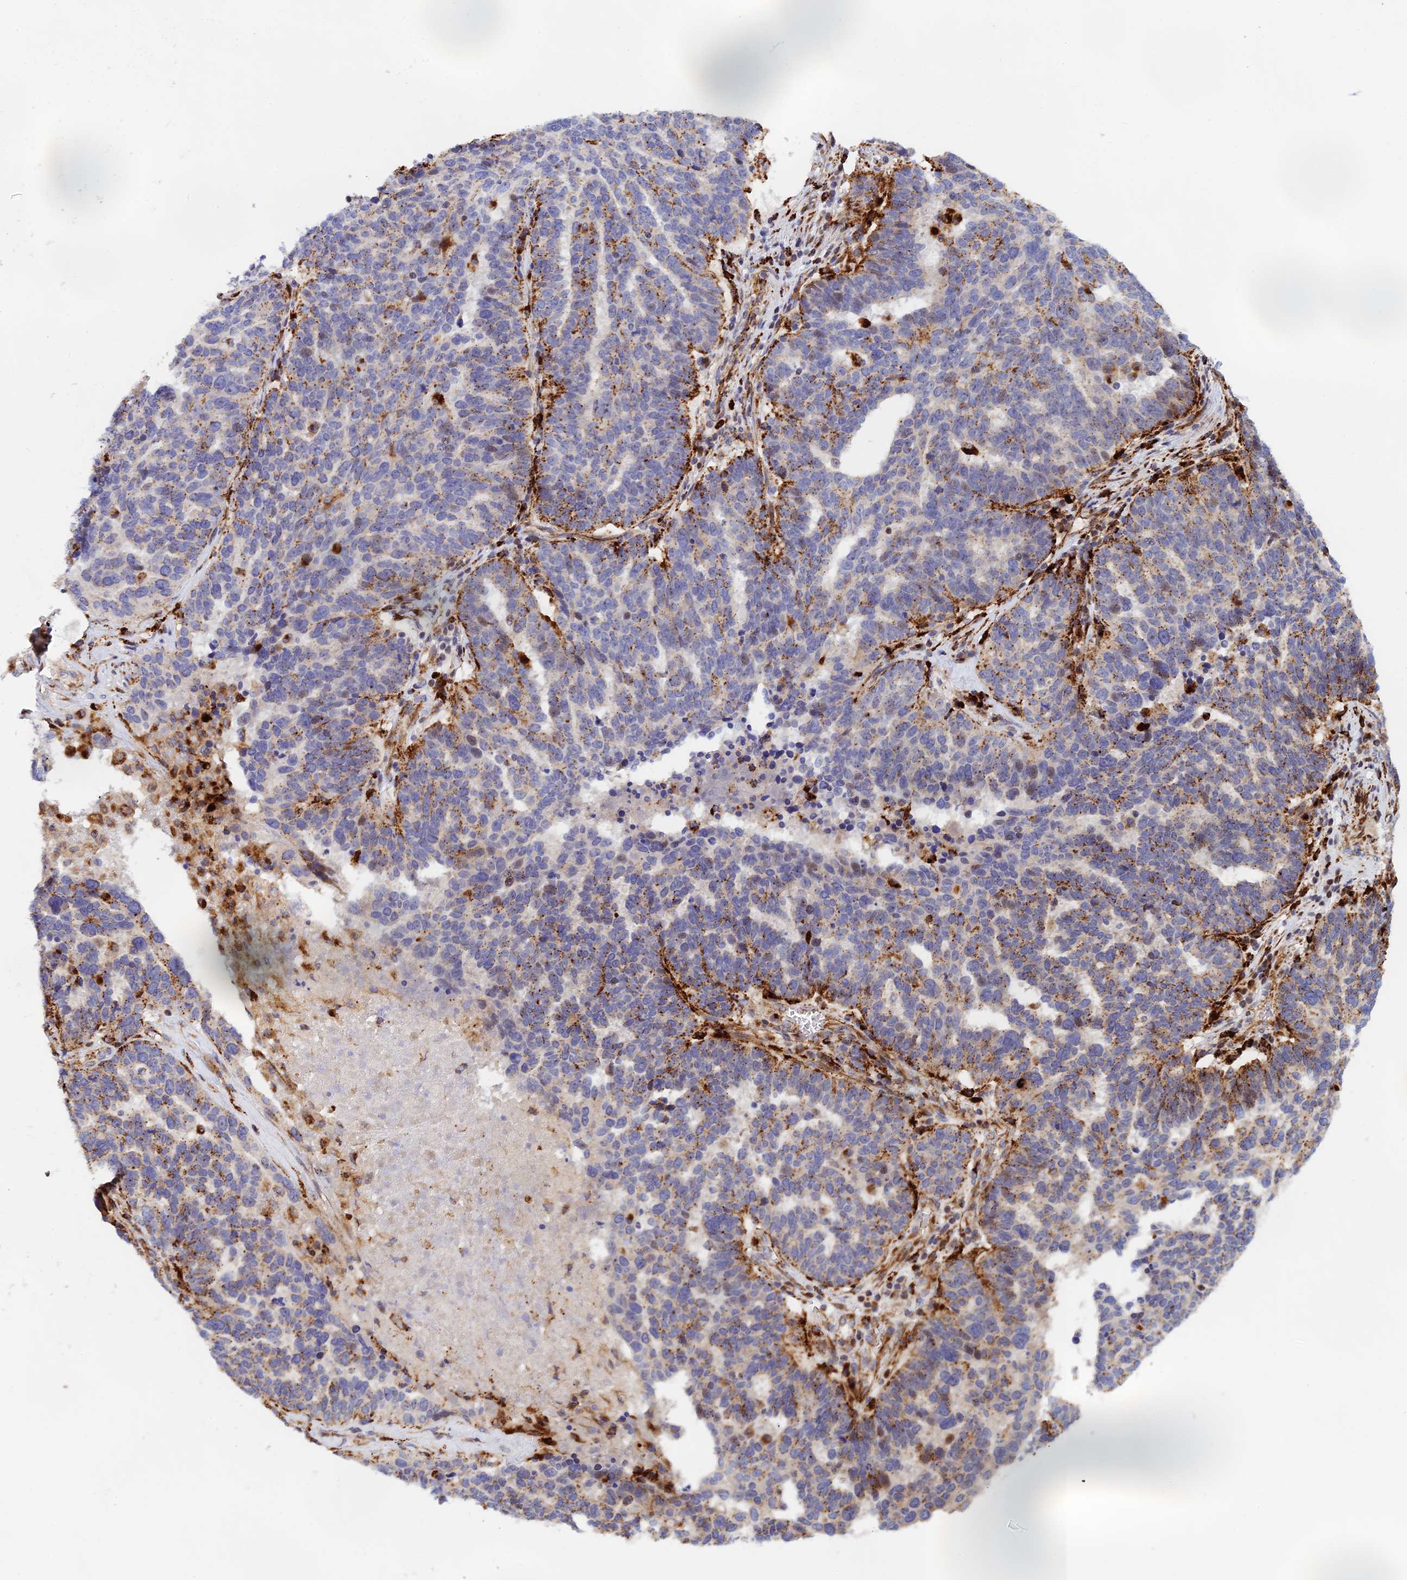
{"staining": {"intensity": "strong", "quantity": "<25%", "location": "cytoplasmic/membranous"}, "tissue": "ovarian cancer", "cell_type": "Tumor cells", "image_type": "cancer", "snomed": [{"axis": "morphology", "description": "Cystadenocarcinoma, serous, NOS"}, {"axis": "topography", "description": "Ovary"}], "caption": "Human ovarian serous cystadenocarcinoma stained with a protein marker shows strong staining in tumor cells.", "gene": "PPP2R3C", "patient": {"sex": "female", "age": 59}}